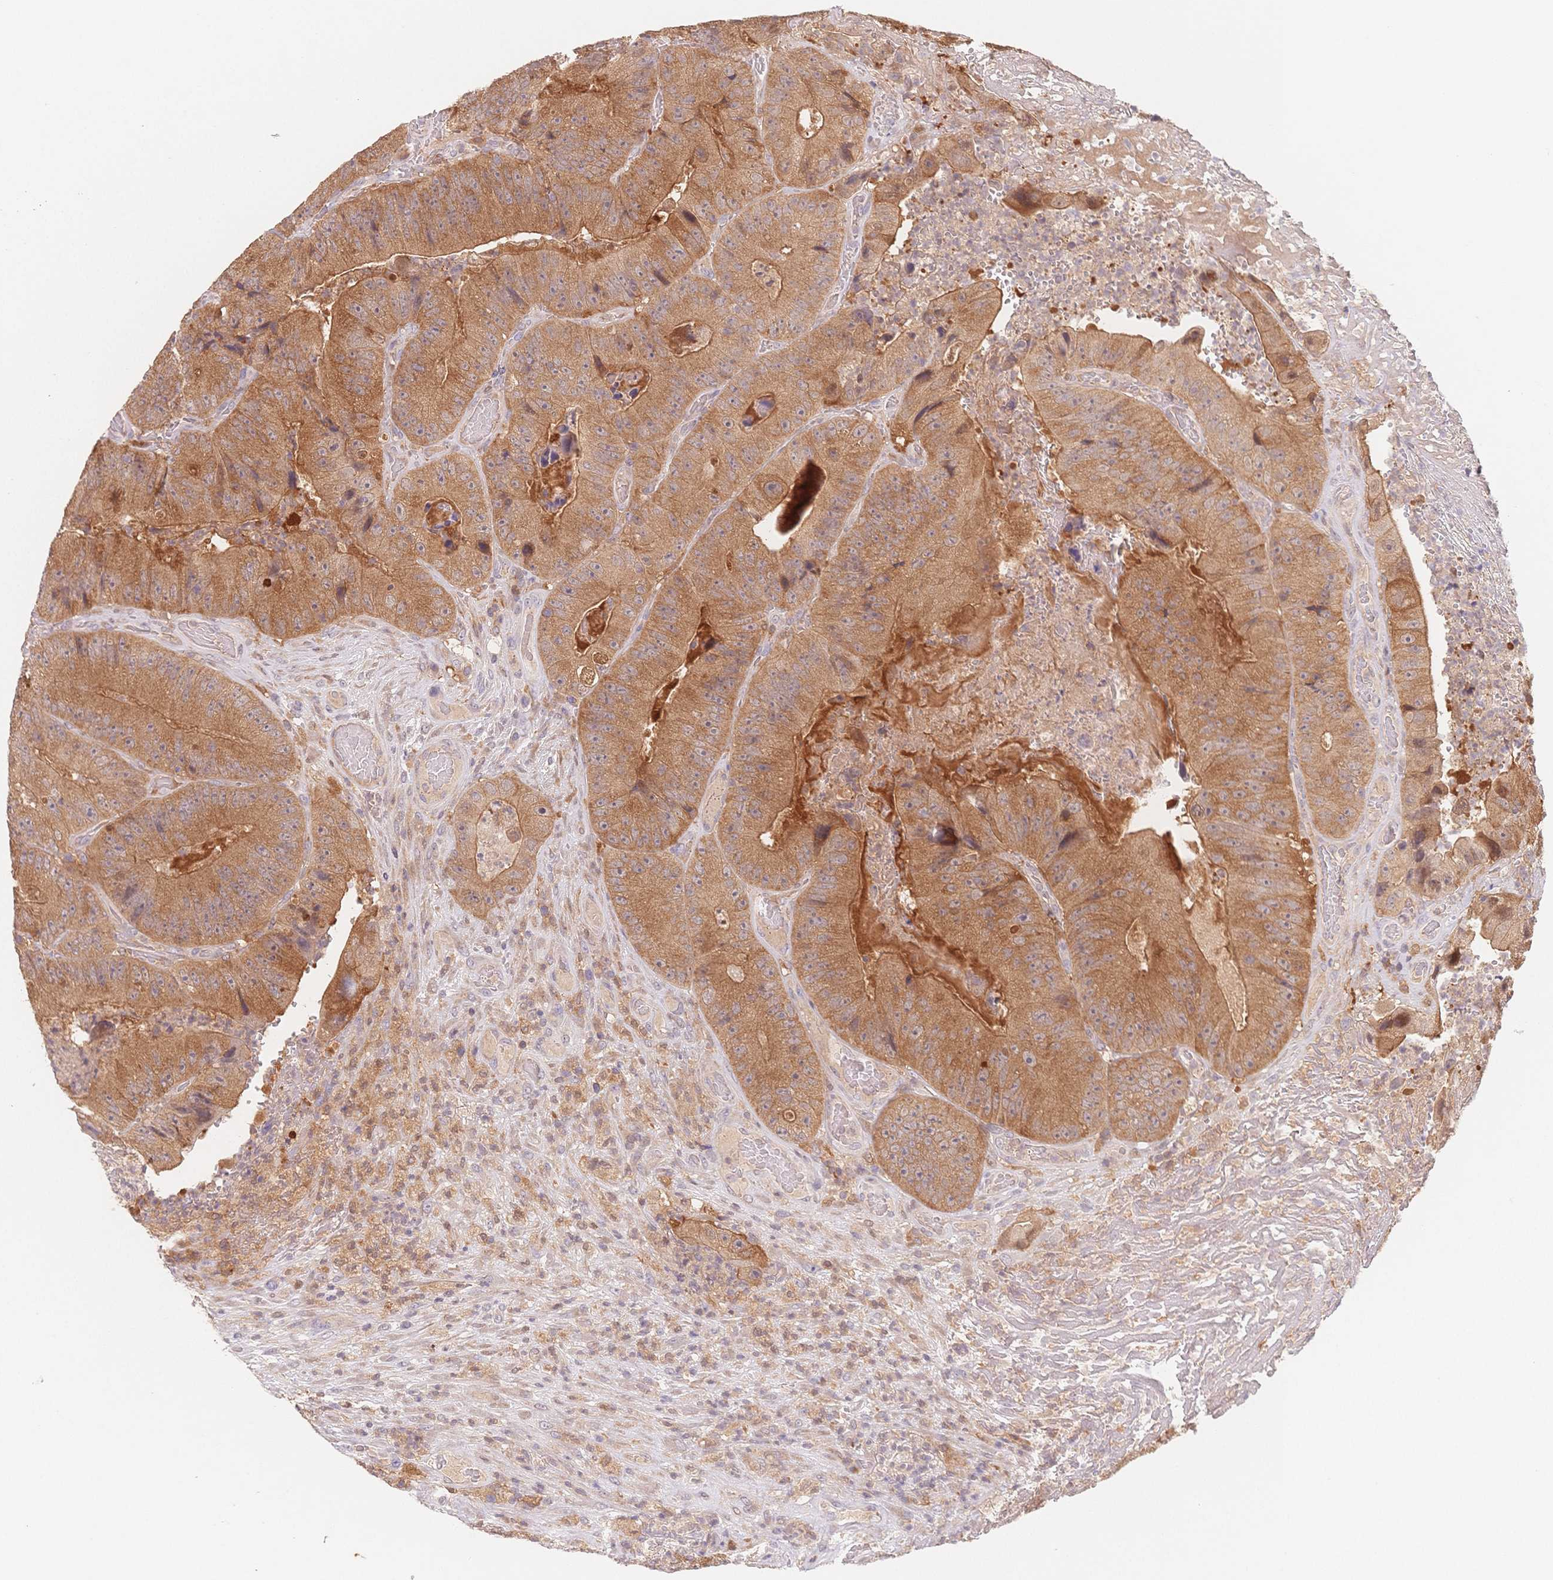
{"staining": {"intensity": "moderate", "quantity": ">75%", "location": "cytoplasmic/membranous"}, "tissue": "colorectal cancer", "cell_type": "Tumor cells", "image_type": "cancer", "snomed": [{"axis": "morphology", "description": "Adenocarcinoma, NOS"}, {"axis": "topography", "description": "Colon"}], "caption": "Immunohistochemical staining of colorectal cancer reveals medium levels of moderate cytoplasmic/membranous protein staining in about >75% of tumor cells.", "gene": "C12orf75", "patient": {"sex": "female", "age": 86}}